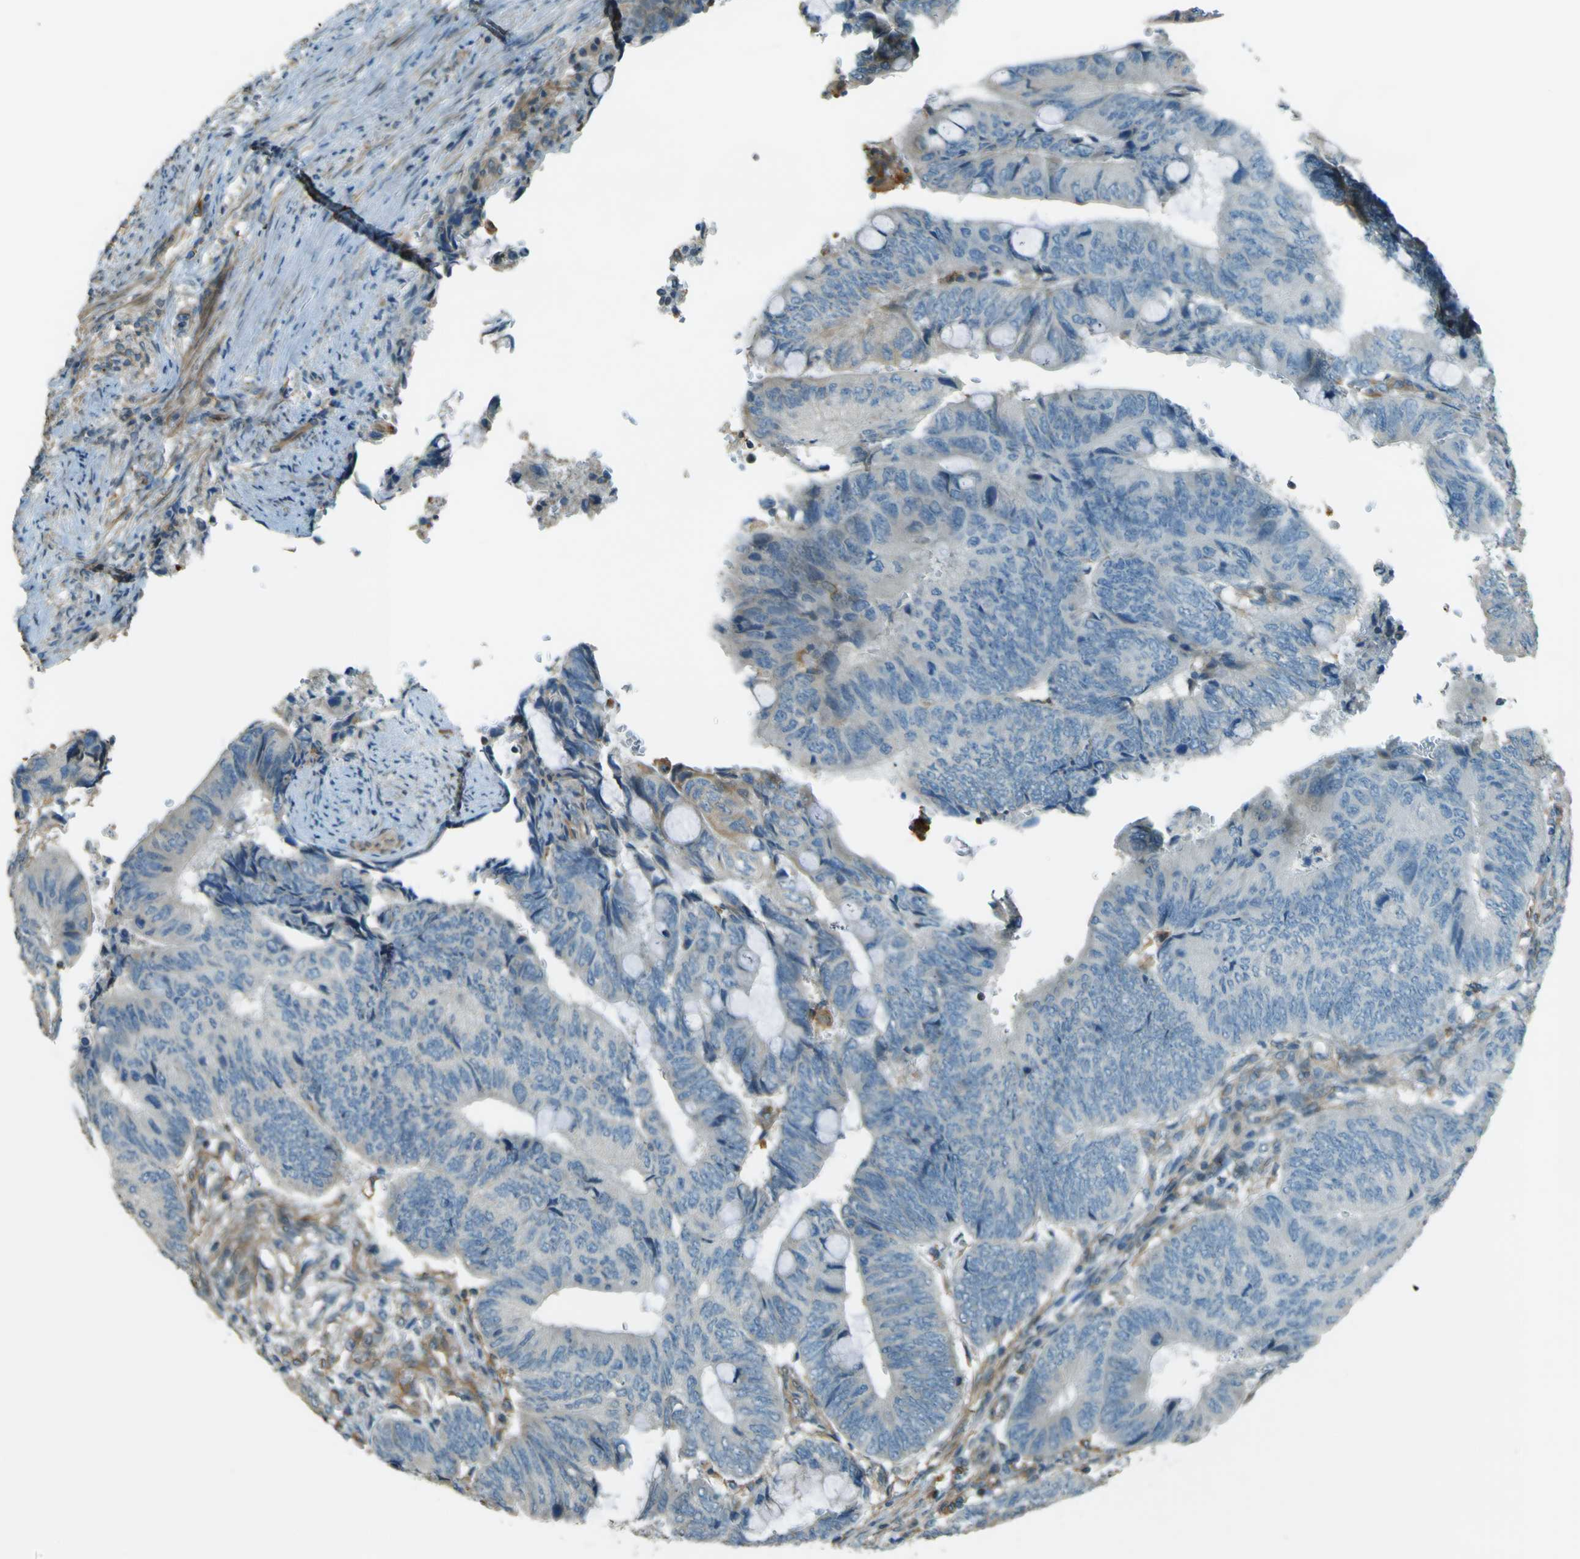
{"staining": {"intensity": "negative", "quantity": "none", "location": "none"}, "tissue": "colorectal cancer", "cell_type": "Tumor cells", "image_type": "cancer", "snomed": [{"axis": "morphology", "description": "Normal tissue, NOS"}, {"axis": "morphology", "description": "Adenocarcinoma, NOS"}, {"axis": "topography", "description": "Rectum"}, {"axis": "topography", "description": "Peripheral nerve tissue"}], "caption": "This is an IHC micrograph of human colorectal cancer. There is no staining in tumor cells.", "gene": "LPCAT1", "patient": {"sex": "male", "age": 92}}